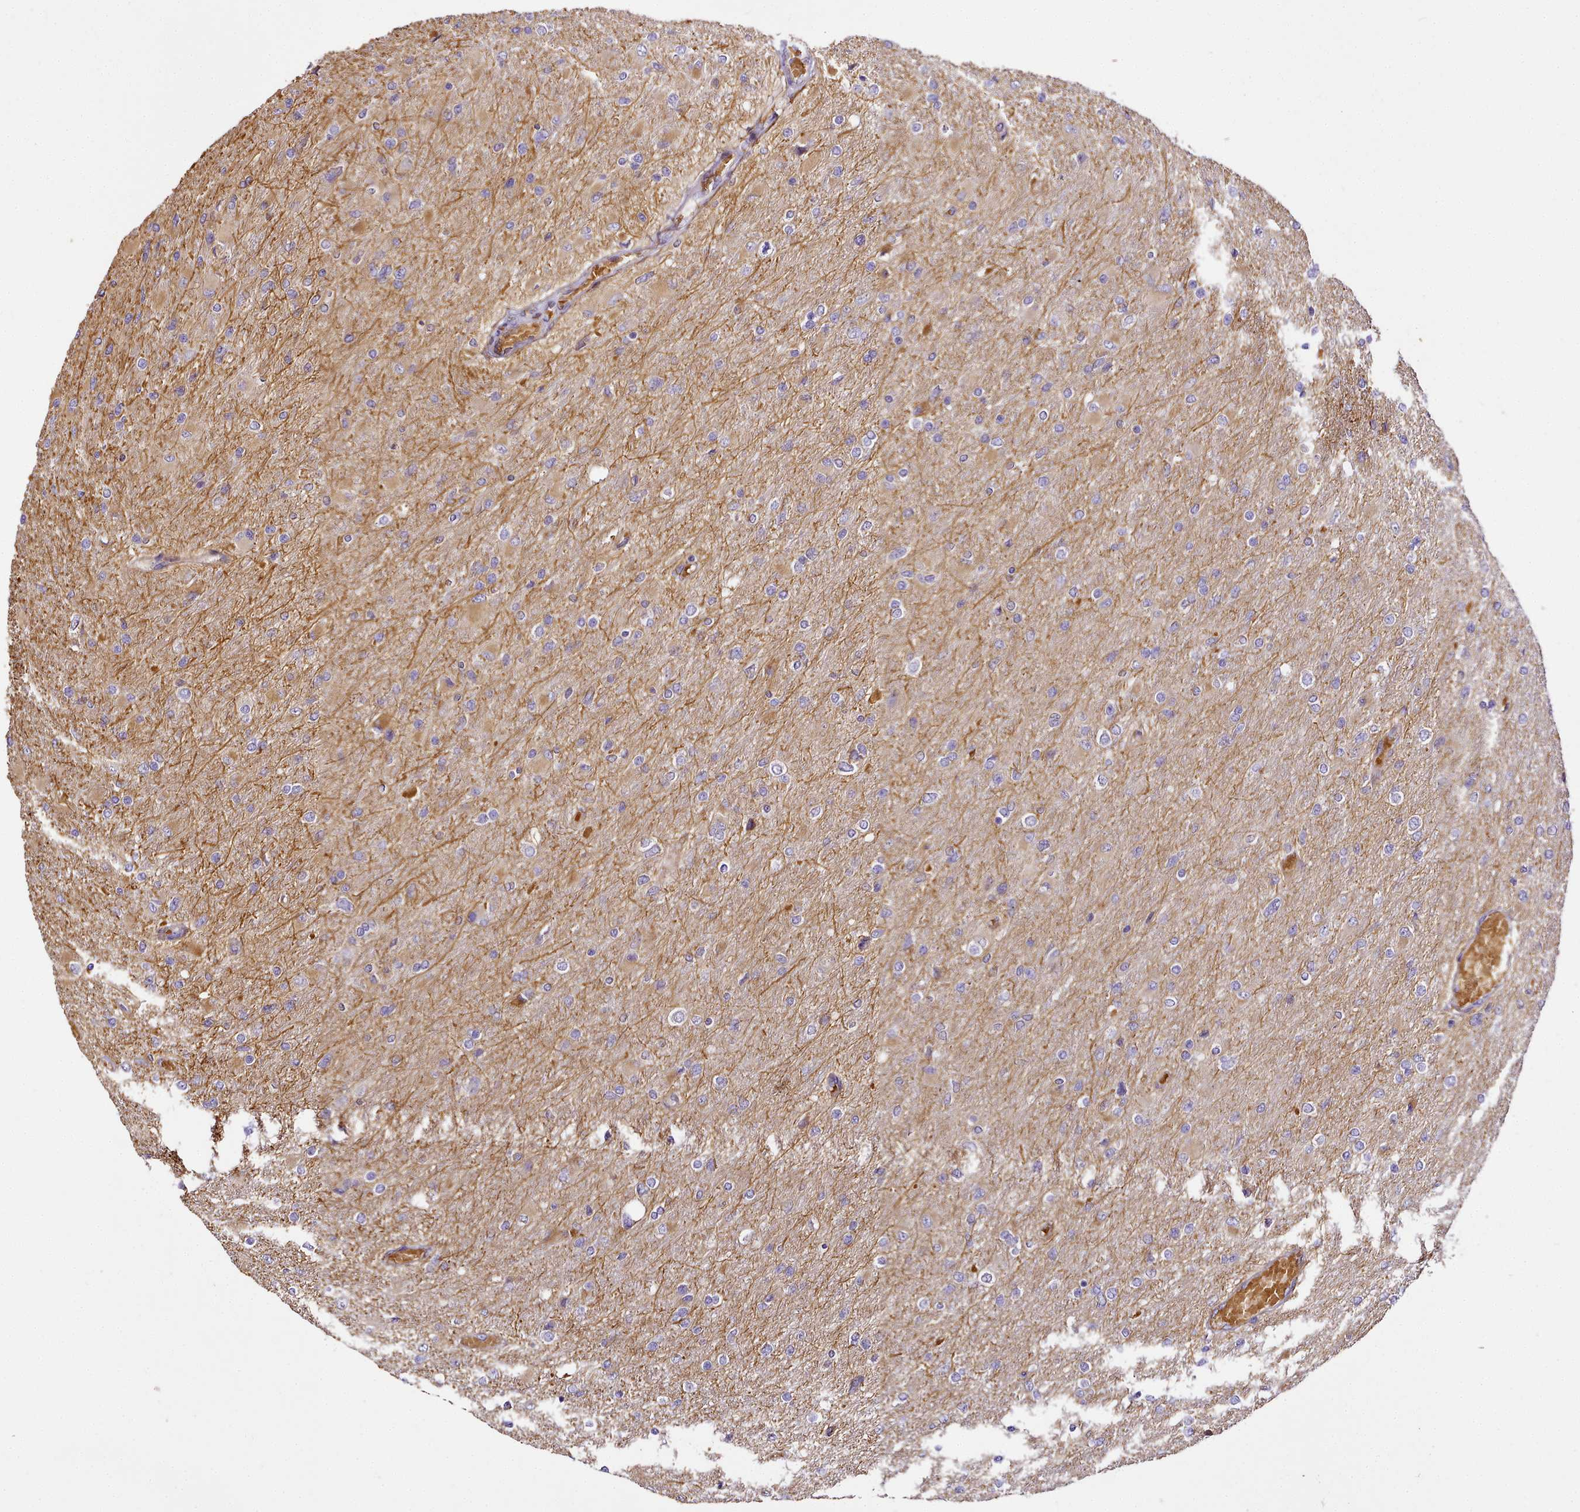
{"staining": {"intensity": "negative", "quantity": "none", "location": "none"}, "tissue": "glioma", "cell_type": "Tumor cells", "image_type": "cancer", "snomed": [{"axis": "morphology", "description": "Glioma, malignant, High grade"}, {"axis": "topography", "description": "Cerebral cortex"}], "caption": "Glioma was stained to show a protein in brown. There is no significant expression in tumor cells. (Immunohistochemistry (ihc), brightfield microscopy, high magnification).", "gene": "NBPF1", "patient": {"sex": "female", "age": 36}}